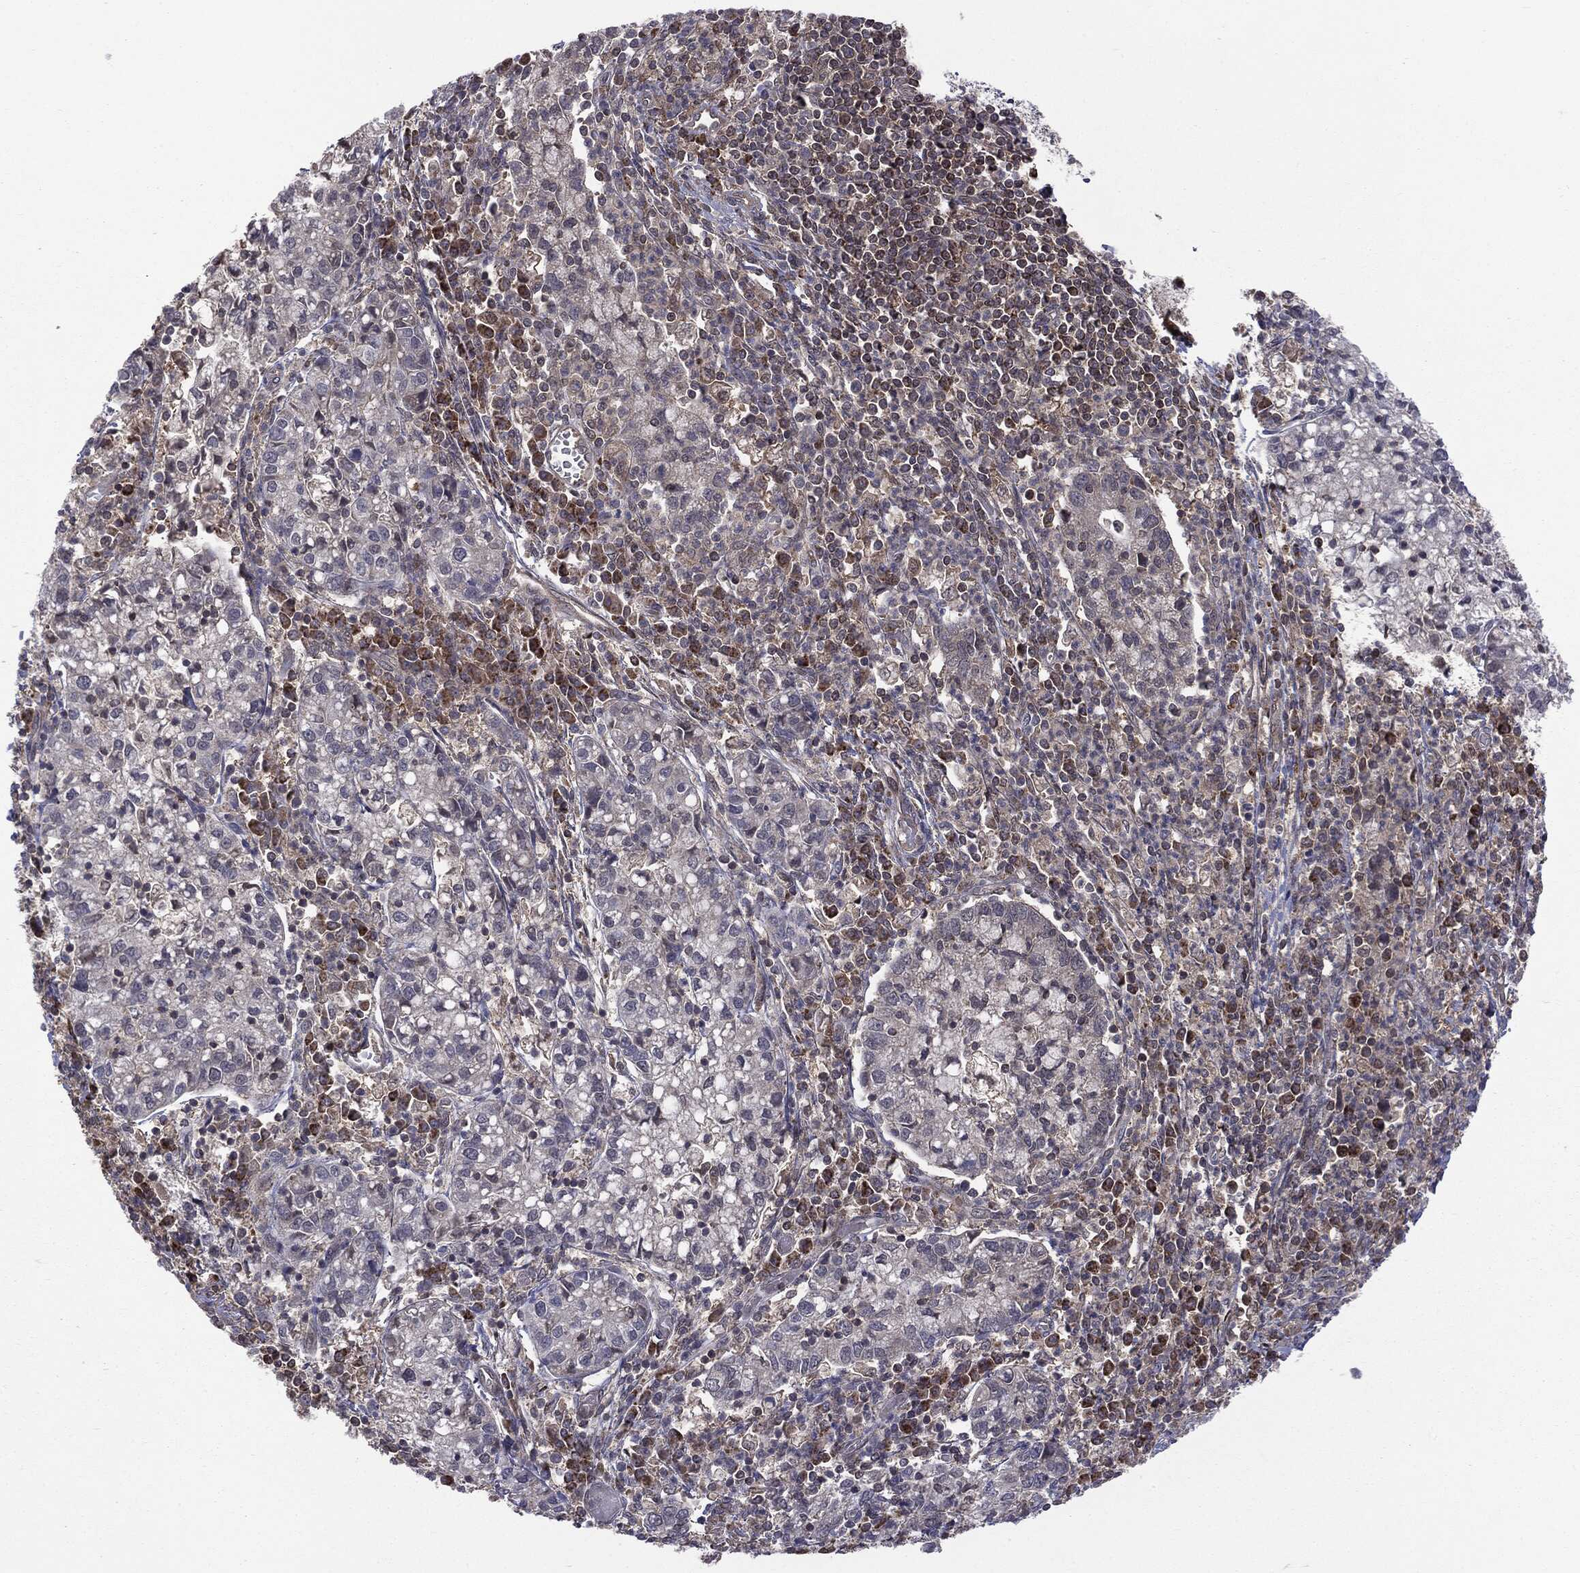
{"staining": {"intensity": "negative", "quantity": "none", "location": "none"}, "tissue": "cervical cancer", "cell_type": "Tumor cells", "image_type": "cancer", "snomed": [{"axis": "morphology", "description": "Normal tissue, NOS"}, {"axis": "morphology", "description": "Adenocarcinoma, NOS"}, {"axis": "topography", "description": "Cervix"}], "caption": "Tumor cells show no significant protein positivity in cervical cancer.", "gene": "PTPA", "patient": {"sex": "female", "age": 44}}